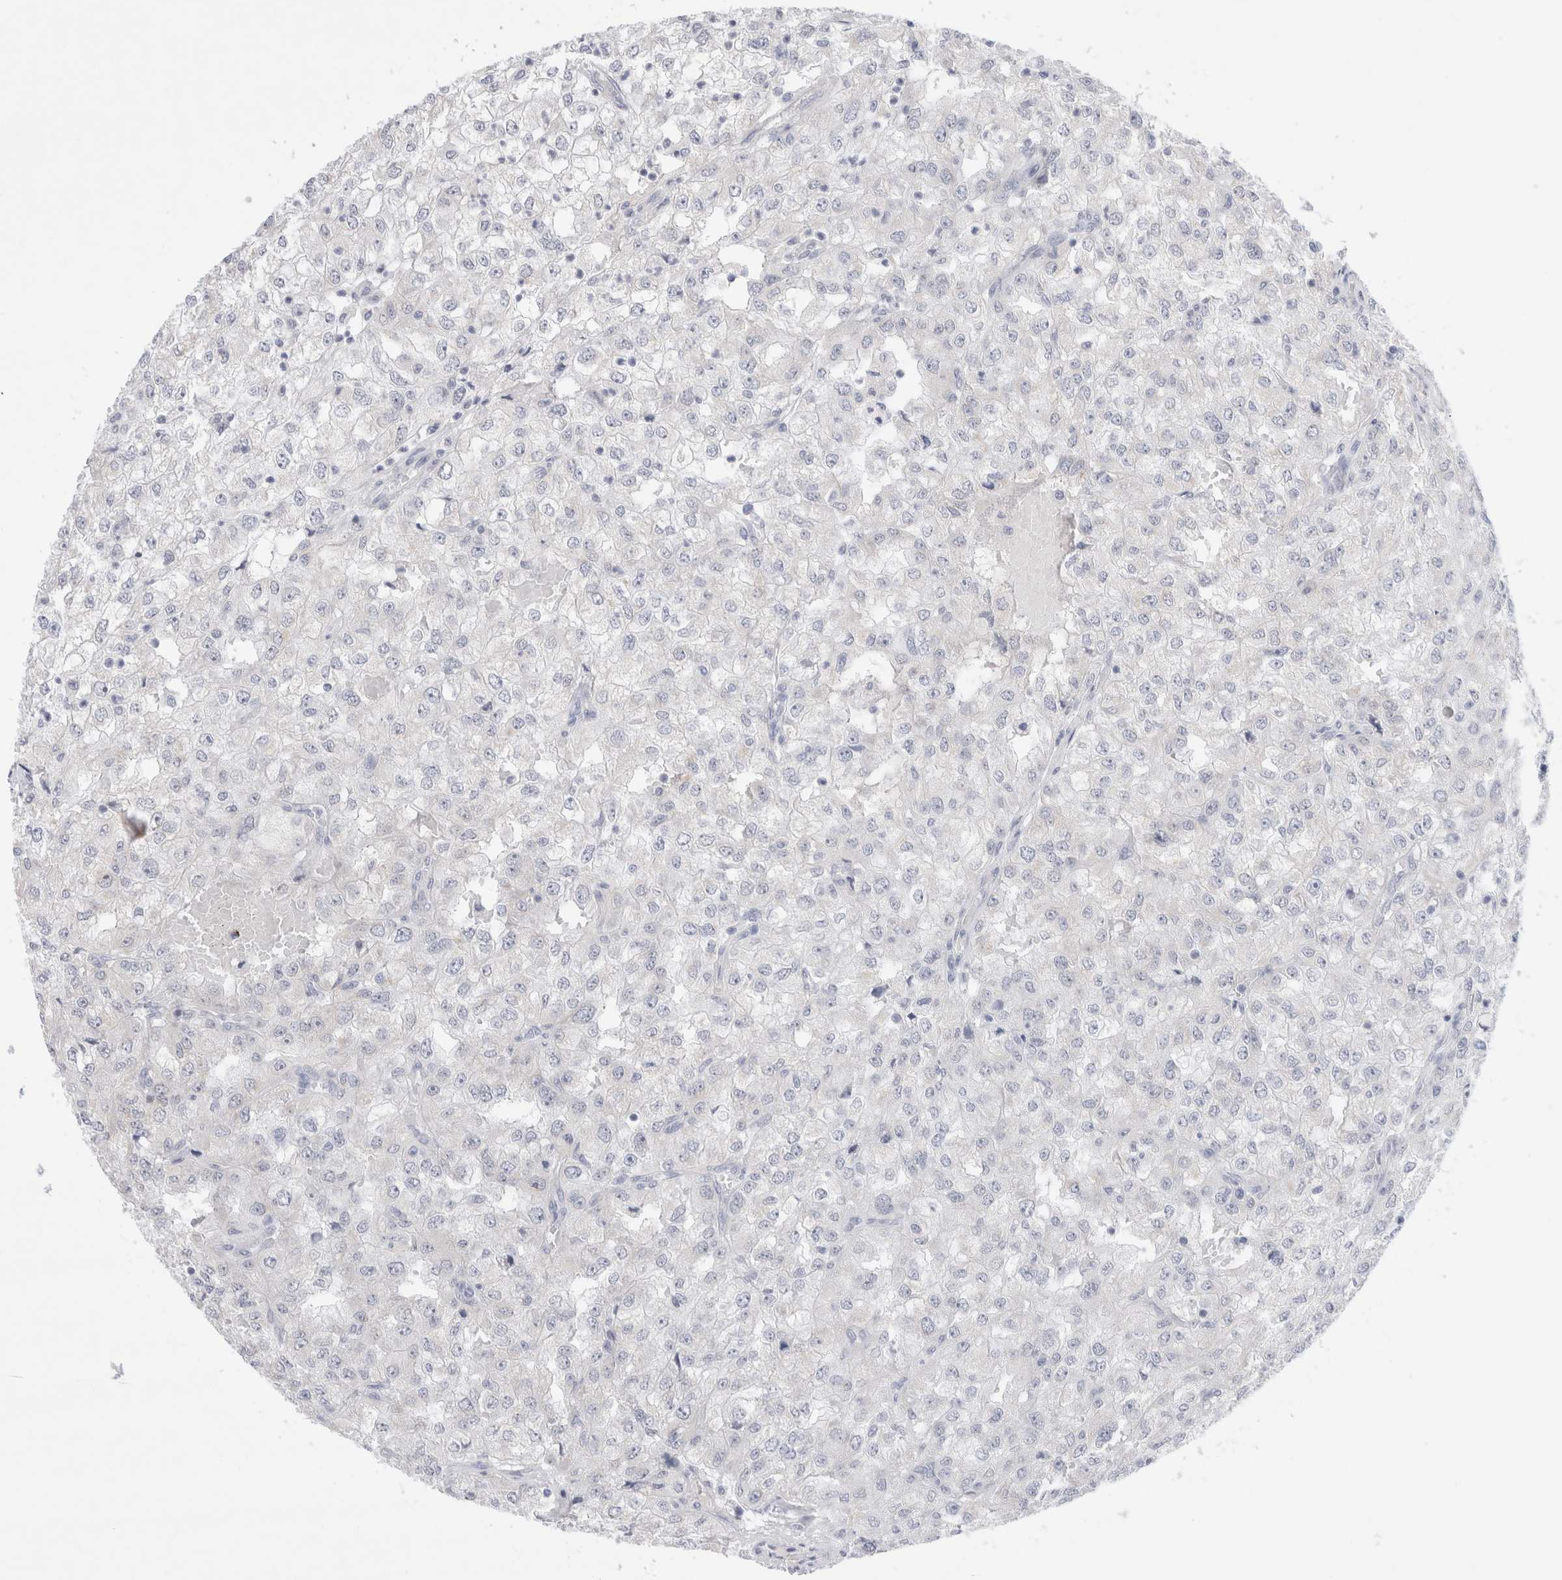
{"staining": {"intensity": "negative", "quantity": "none", "location": "none"}, "tissue": "renal cancer", "cell_type": "Tumor cells", "image_type": "cancer", "snomed": [{"axis": "morphology", "description": "Adenocarcinoma, NOS"}, {"axis": "topography", "description": "Kidney"}], "caption": "A histopathology image of renal cancer stained for a protein demonstrates no brown staining in tumor cells.", "gene": "SLC22A12", "patient": {"sex": "female", "age": 54}}